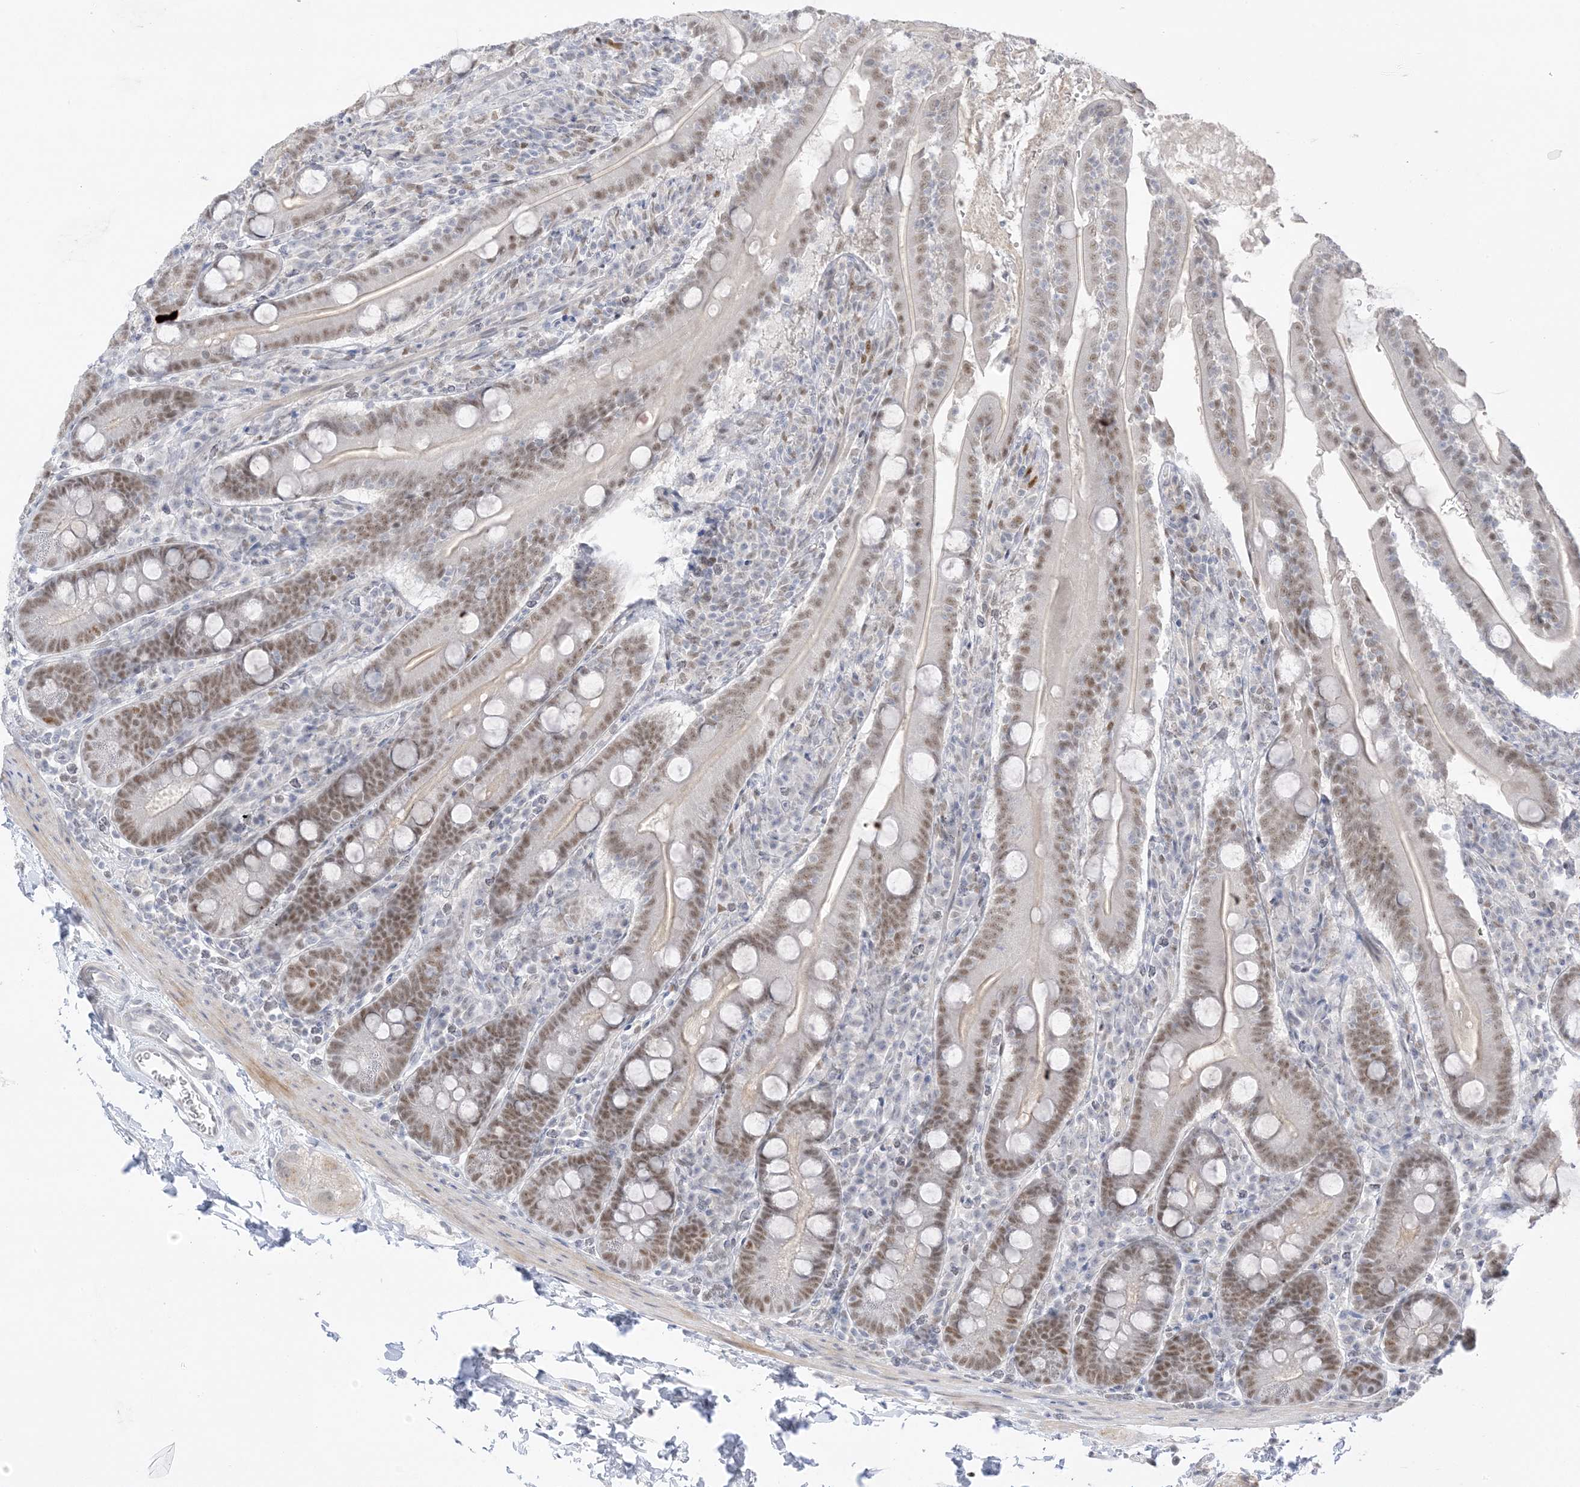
{"staining": {"intensity": "moderate", "quantity": ">75%", "location": "nuclear"}, "tissue": "duodenum", "cell_type": "Glandular cells", "image_type": "normal", "snomed": [{"axis": "morphology", "description": "Normal tissue, NOS"}, {"axis": "topography", "description": "Duodenum"}], "caption": "Glandular cells exhibit medium levels of moderate nuclear expression in about >75% of cells in unremarkable duodenum. (DAB (3,3'-diaminobenzidine) = brown stain, brightfield microscopy at high magnification).", "gene": "MSL3", "patient": {"sex": "male", "age": 35}}